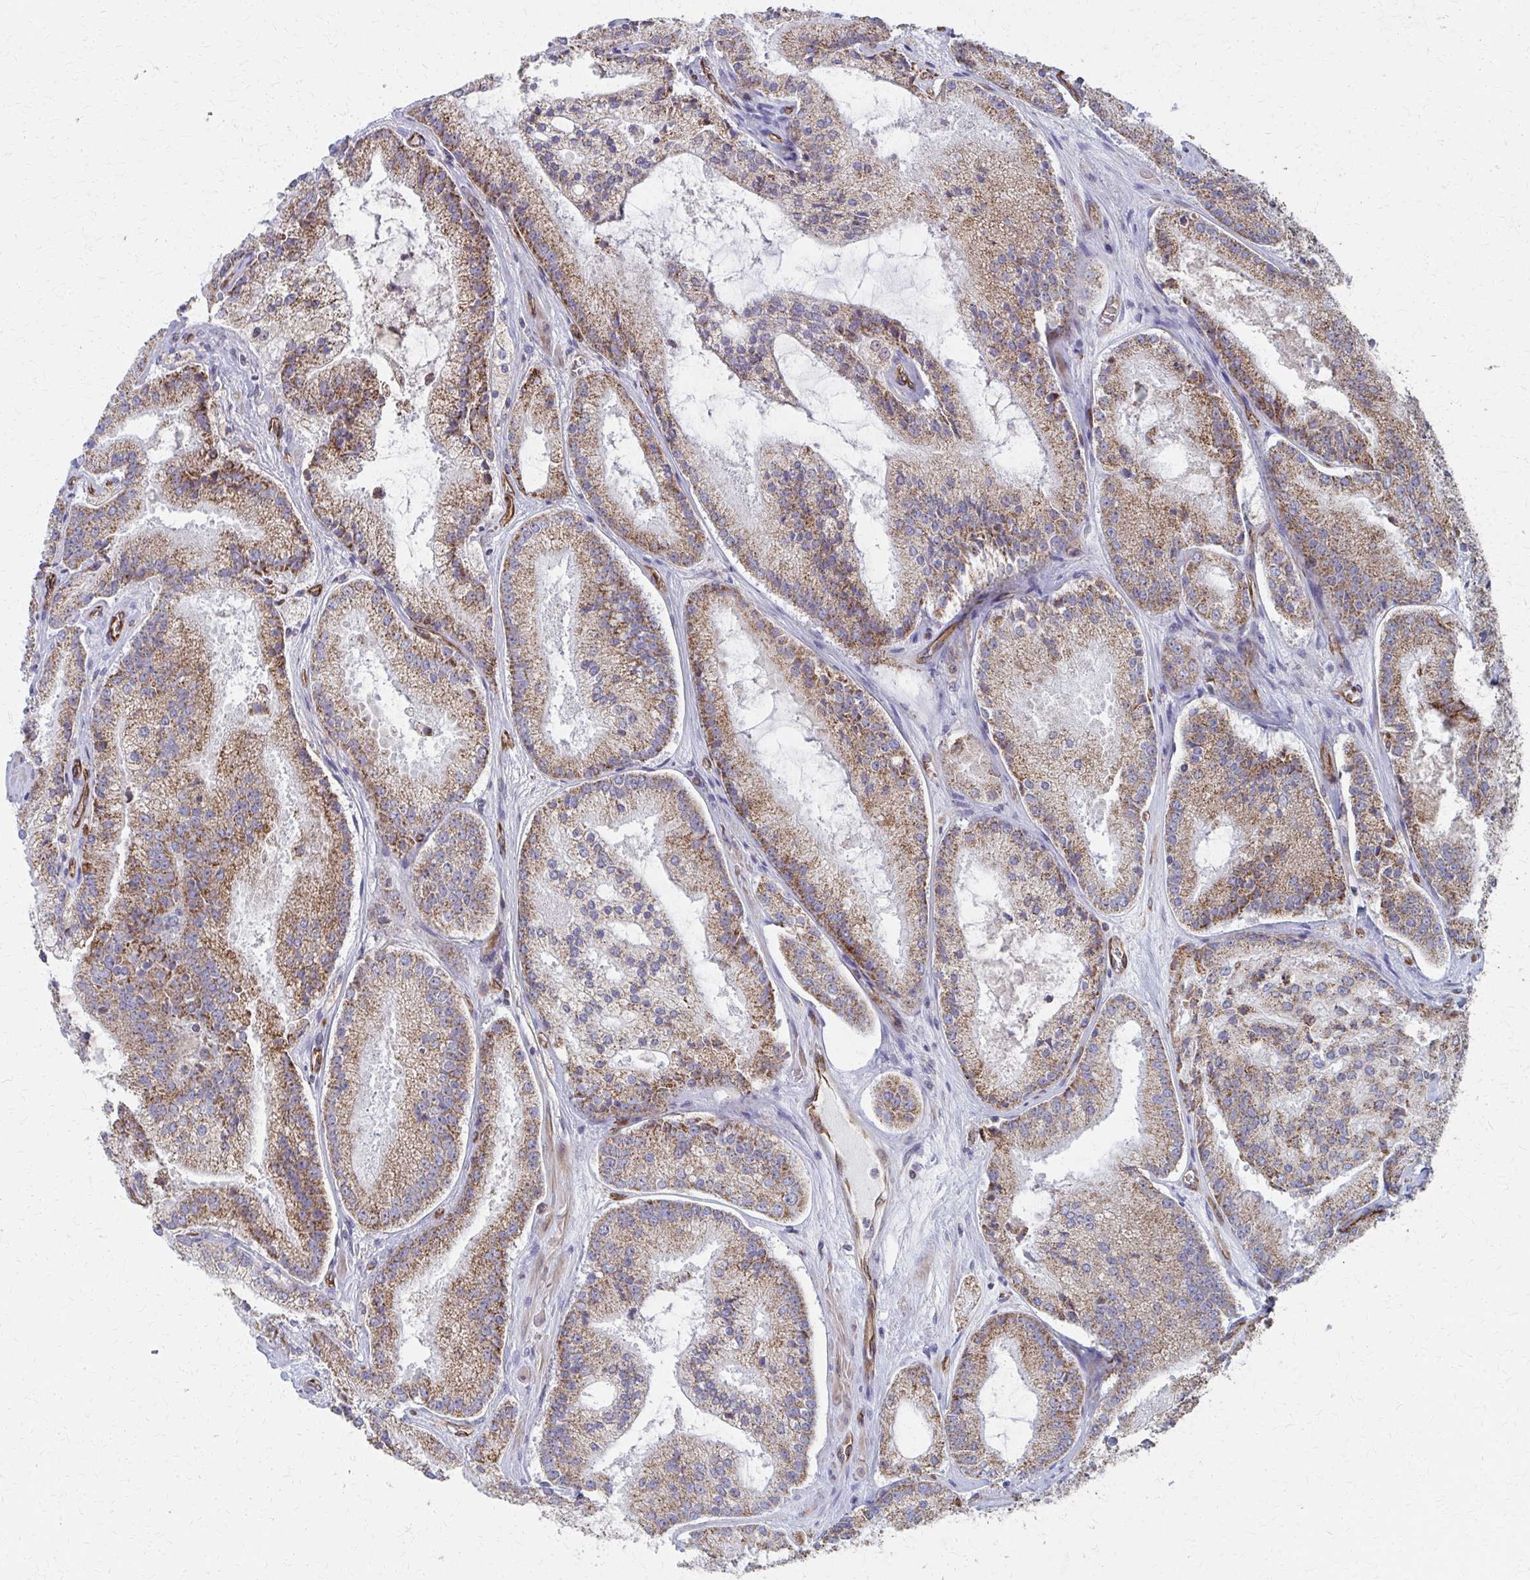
{"staining": {"intensity": "moderate", "quantity": ">75%", "location": "cytoplasmic/membranous"}, "tissue": "prostate cancer", "cell_type": "Tumor cells", "image_type": "cancer", "snomed": [{"axis": "morphology", "description": "Adenocarcinoma, High grade"}, {"axis": "topography", "description": "Prostate"}], "caption": "High-grade adenocarcinoma (prostate) stained for a protein exhibits moderate cytoplasmic/membranous positivity in tumor cells. The staining is performed using DAB (3,3'-diaminobenzidine) brown chromogen to label protein expression. The nuclei are counter-stained blue using hematoxylin.", "gene": "FAHD1", "patient": {"sex": "male", "age": 73}}